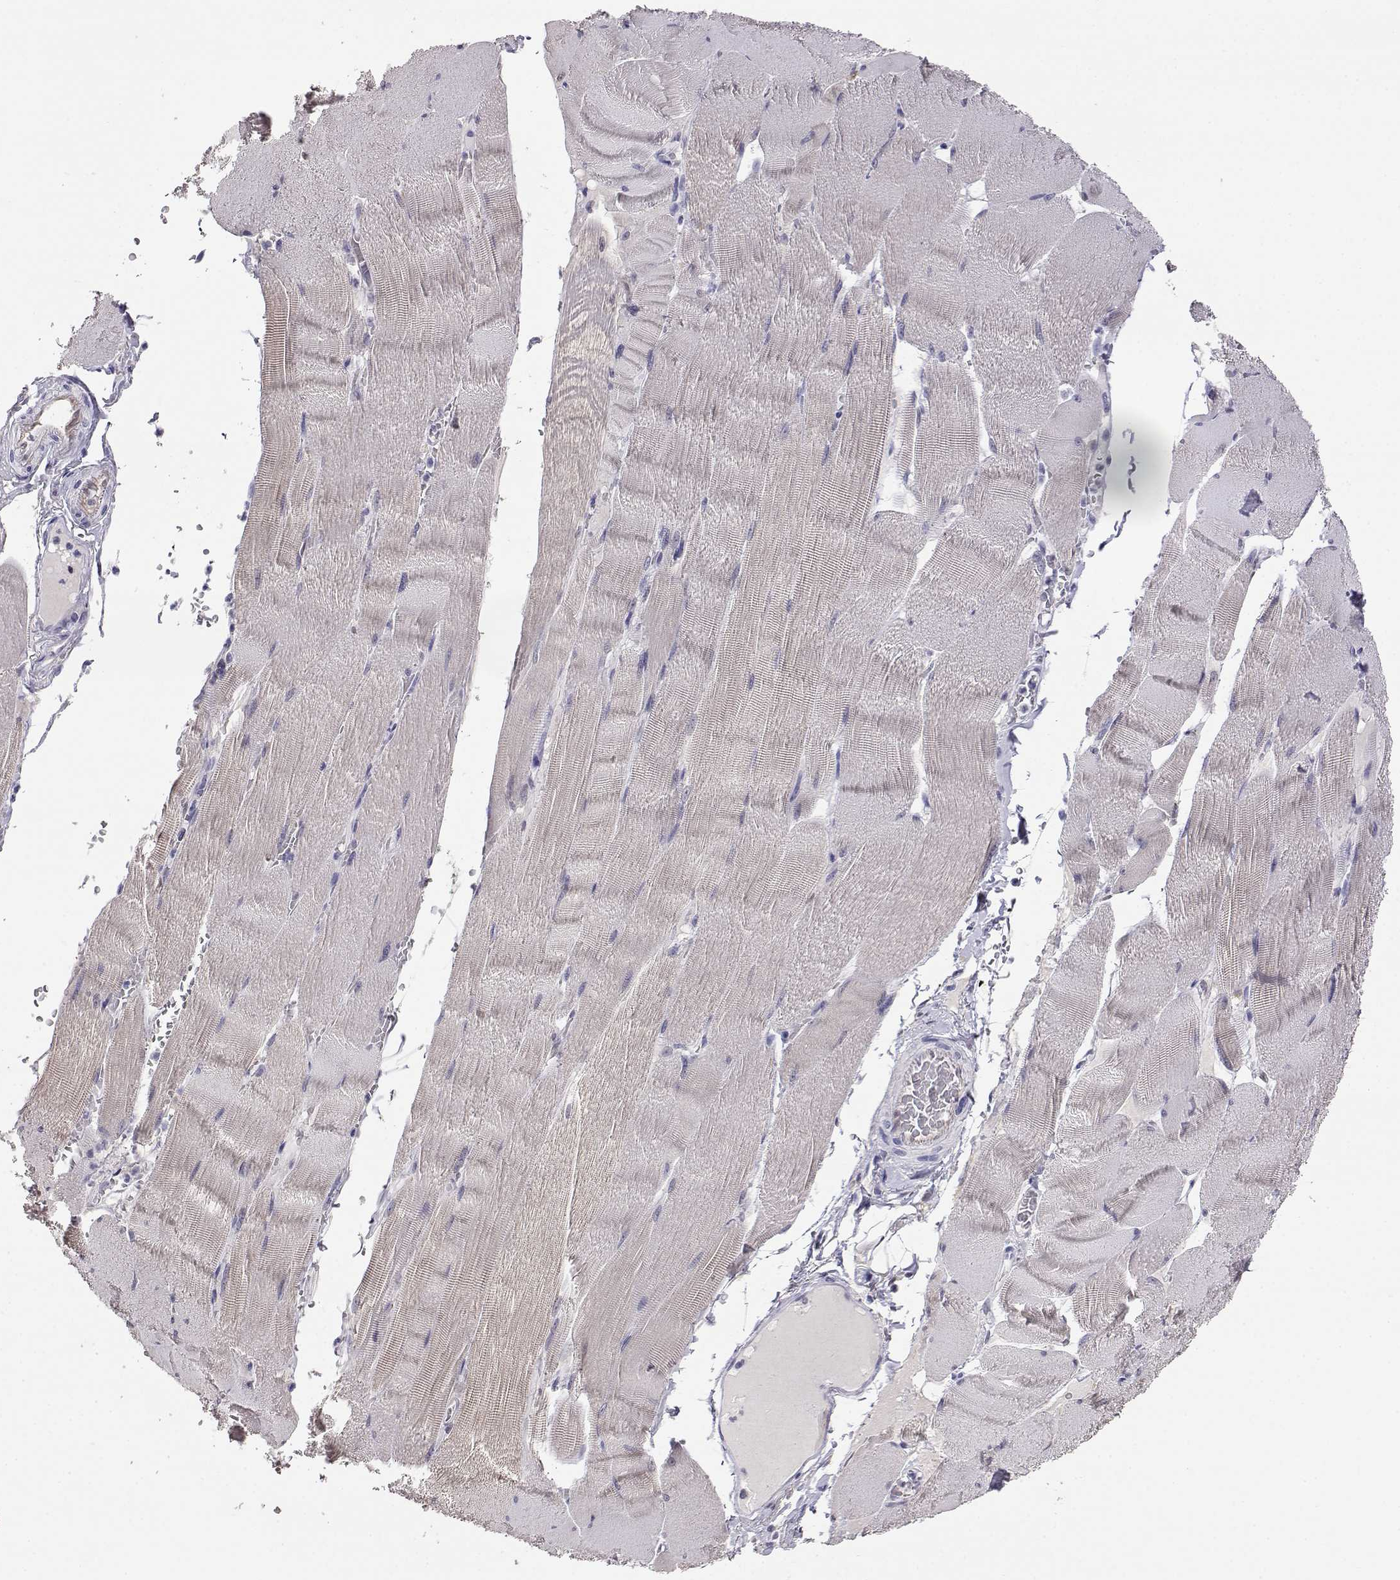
{"staining": {"intensity": "negative", "quantity": "none", "location": "none"}, "tissue": "skeletal muscle", "cell_type": "Myocytes", "image_type": "normal", "snomed": [{"axis": "morphology", "description": "Normal tissue, NOS"}, {"axis": "topography", "description": "Skeletal muscle"}], "caption": "A histopathology image of skeletal muscle stained for a protein displays no brown staining in myocytes.", "gene": "AKR1B1", "patient": {"sex": "male", "age": 56}}